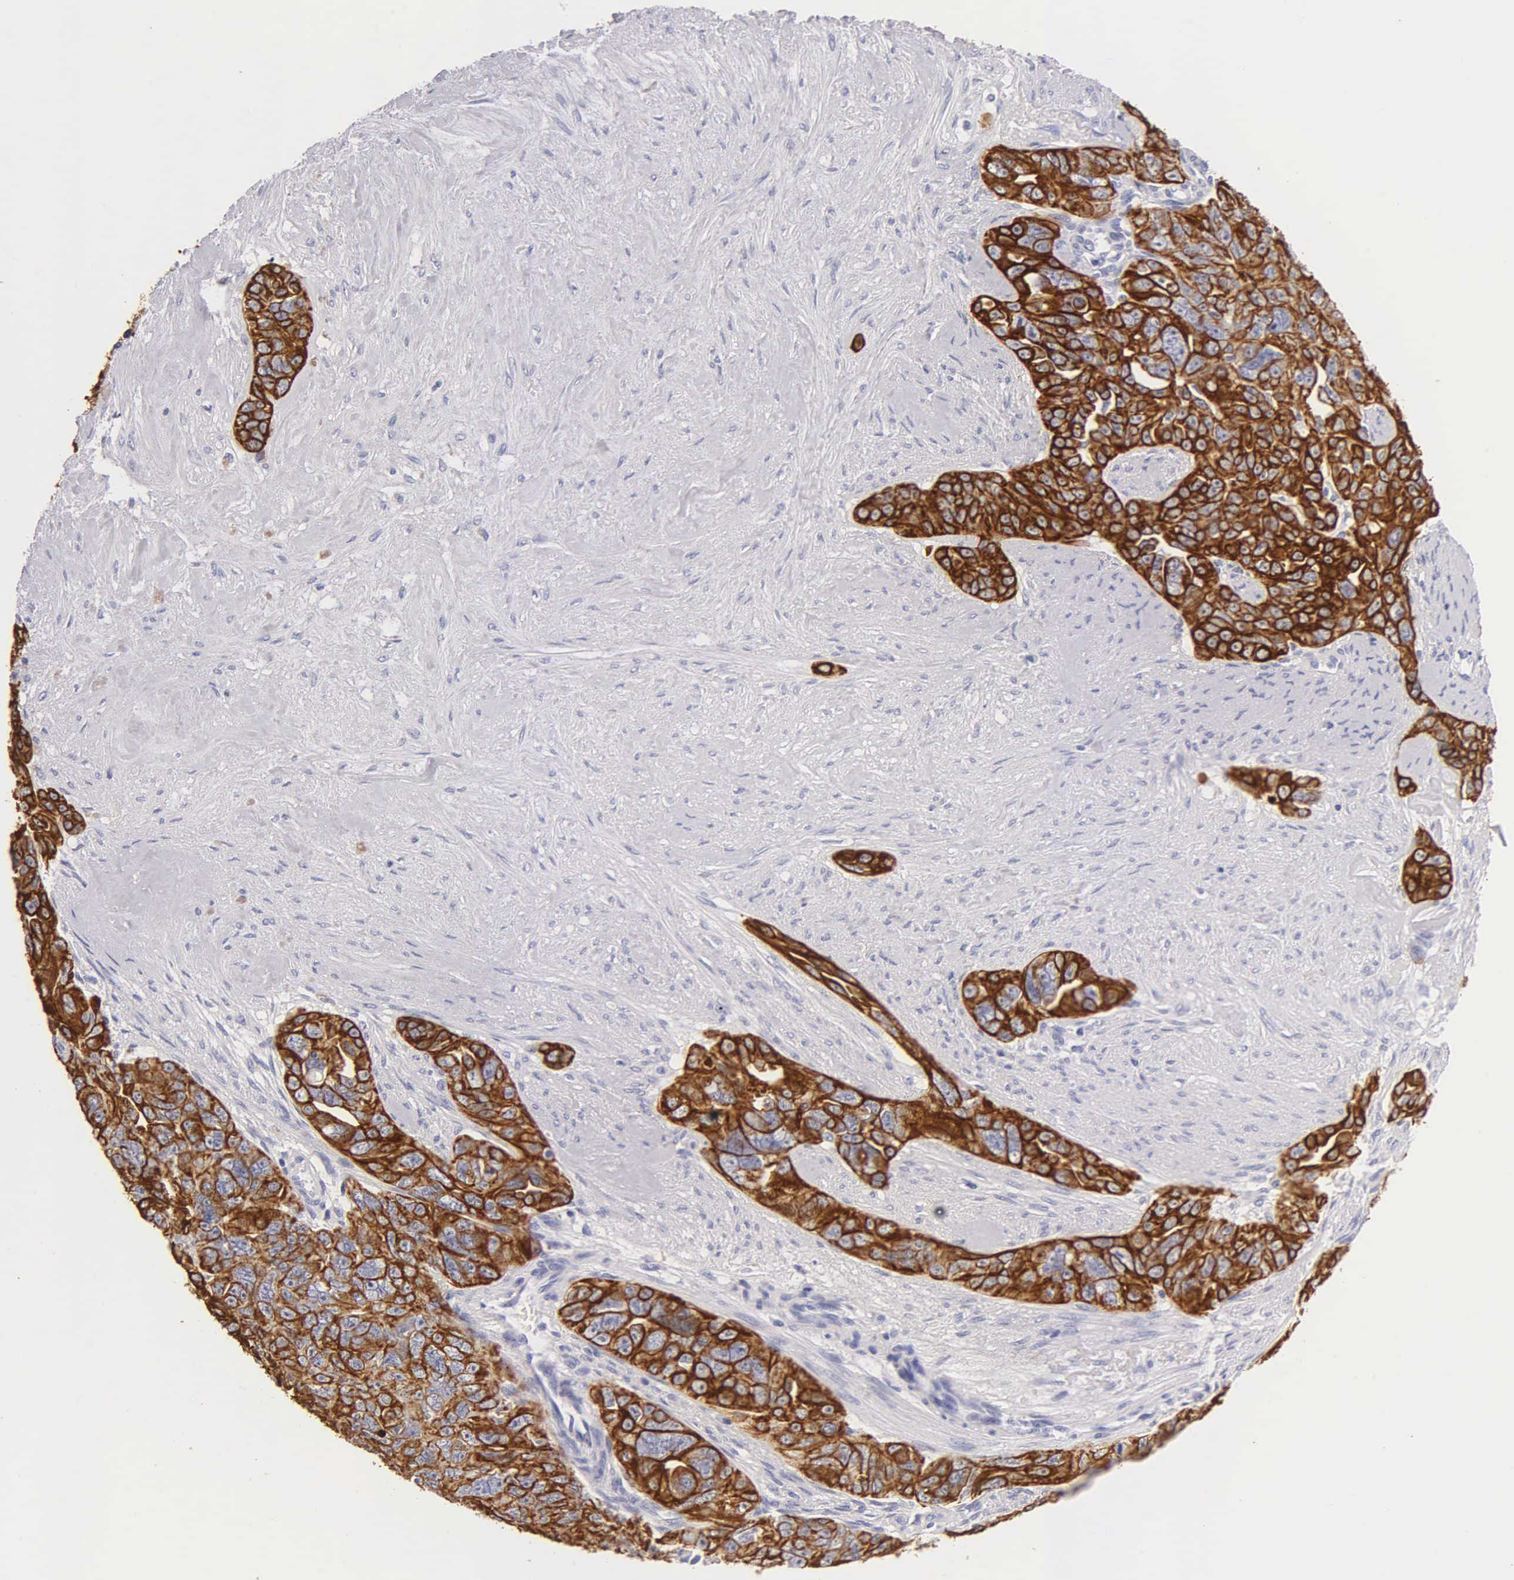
{"staining": {"intensity": "strong", "quantity": ">75%", "location": "cytoplasmic/membranous"}, "tissue": "ovarian cancer", "cell_type": "Tumor cells", "image_type": "cancer", "snomed": [{"axis": "morphology", "description": "Cystadenocarcinoma, serous, NOS"}, {"axis": "topography", "description": "Ovary"}], "caption": "Human ovarian cancer stained with a brown dye displays strong cytoplasmic/membranous positive expression in about >75% of tumor cells.", "gene": "KRT17", "patient": {"sex": "female", "age": 63}}